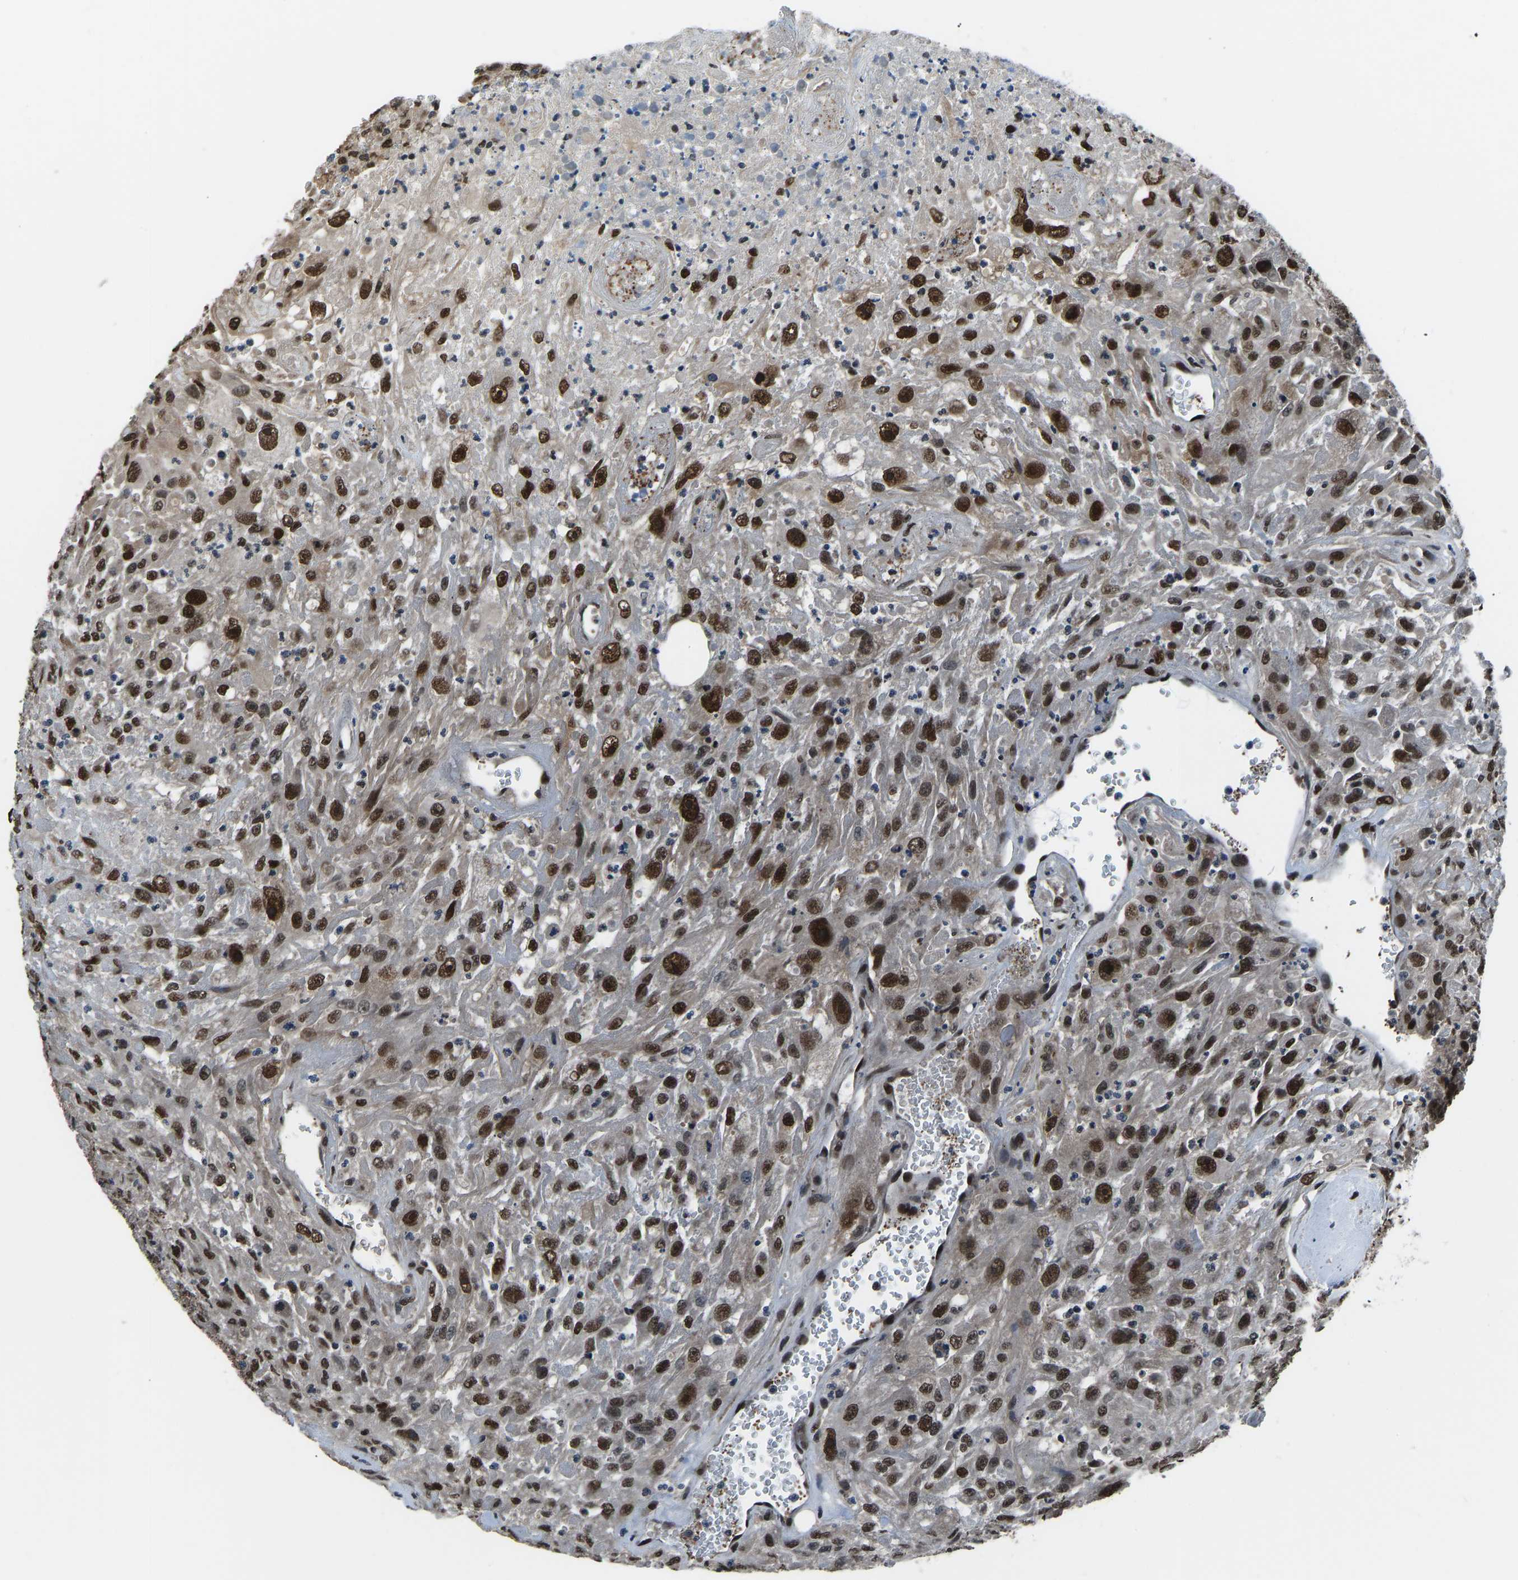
{"staining": {"intensity": "strong", "quantity": ">75%", "location": "nuclear"}, "tissue": "urothelial cancer", "cell_type": "Tumor cells", "image_type": "cancer", "snomed": [{"axis": "morphology", "description": "Urothelial carcinoma, High grade"}, {"axis": "topography", "description": "Urinary bladder"}], "caption": "Strong nuclear staining for a protein is seen in about >75% of tumor cells of urothelial cancer using immunohistochemistry (IHC).", "gene": "FOS", "patient": {"sex": "male", "age": 46}}